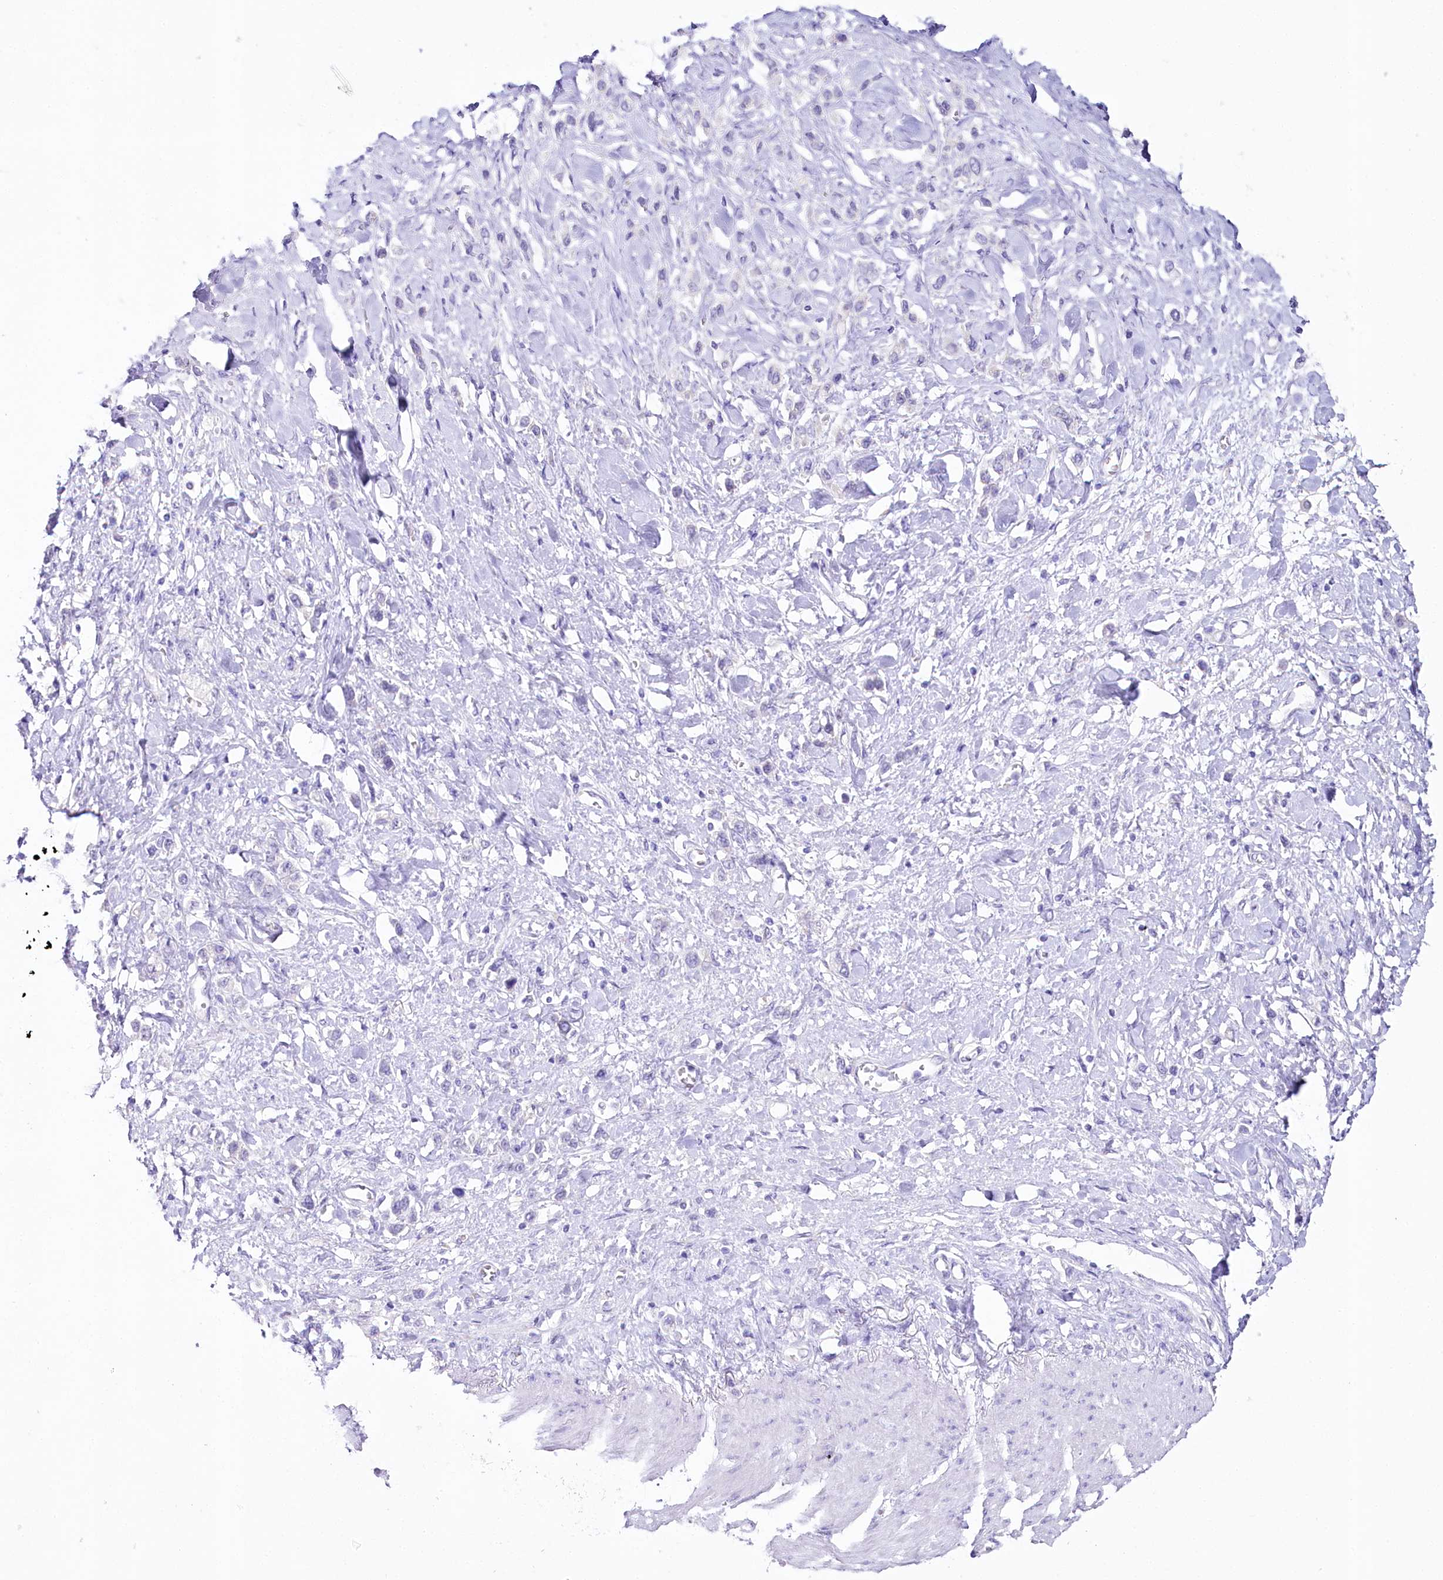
{"staining": {"intensity": "negative", "quantity": "none", "location": "none"}, "tissue": "stomach cancer", "cell_type": "Tumor cells", "image_type": "cancer", "snomed": [{"axis": "morphology", "description": "Normal tissue, NOS"}, {"axis": "morphology", "description": "Adenocarcinoma, NOS"}, {"axis": "topography", "description": "Stomach, upper"}, {"axis": "topography", "description": "Stomach"}], "caption": "Adenocarcinoma (stomach) was stained to show a protein in brown. There is no significant expression in tumor cells.", "gene": "CSN3", "patient": {"sex": "female", "age": 65}}